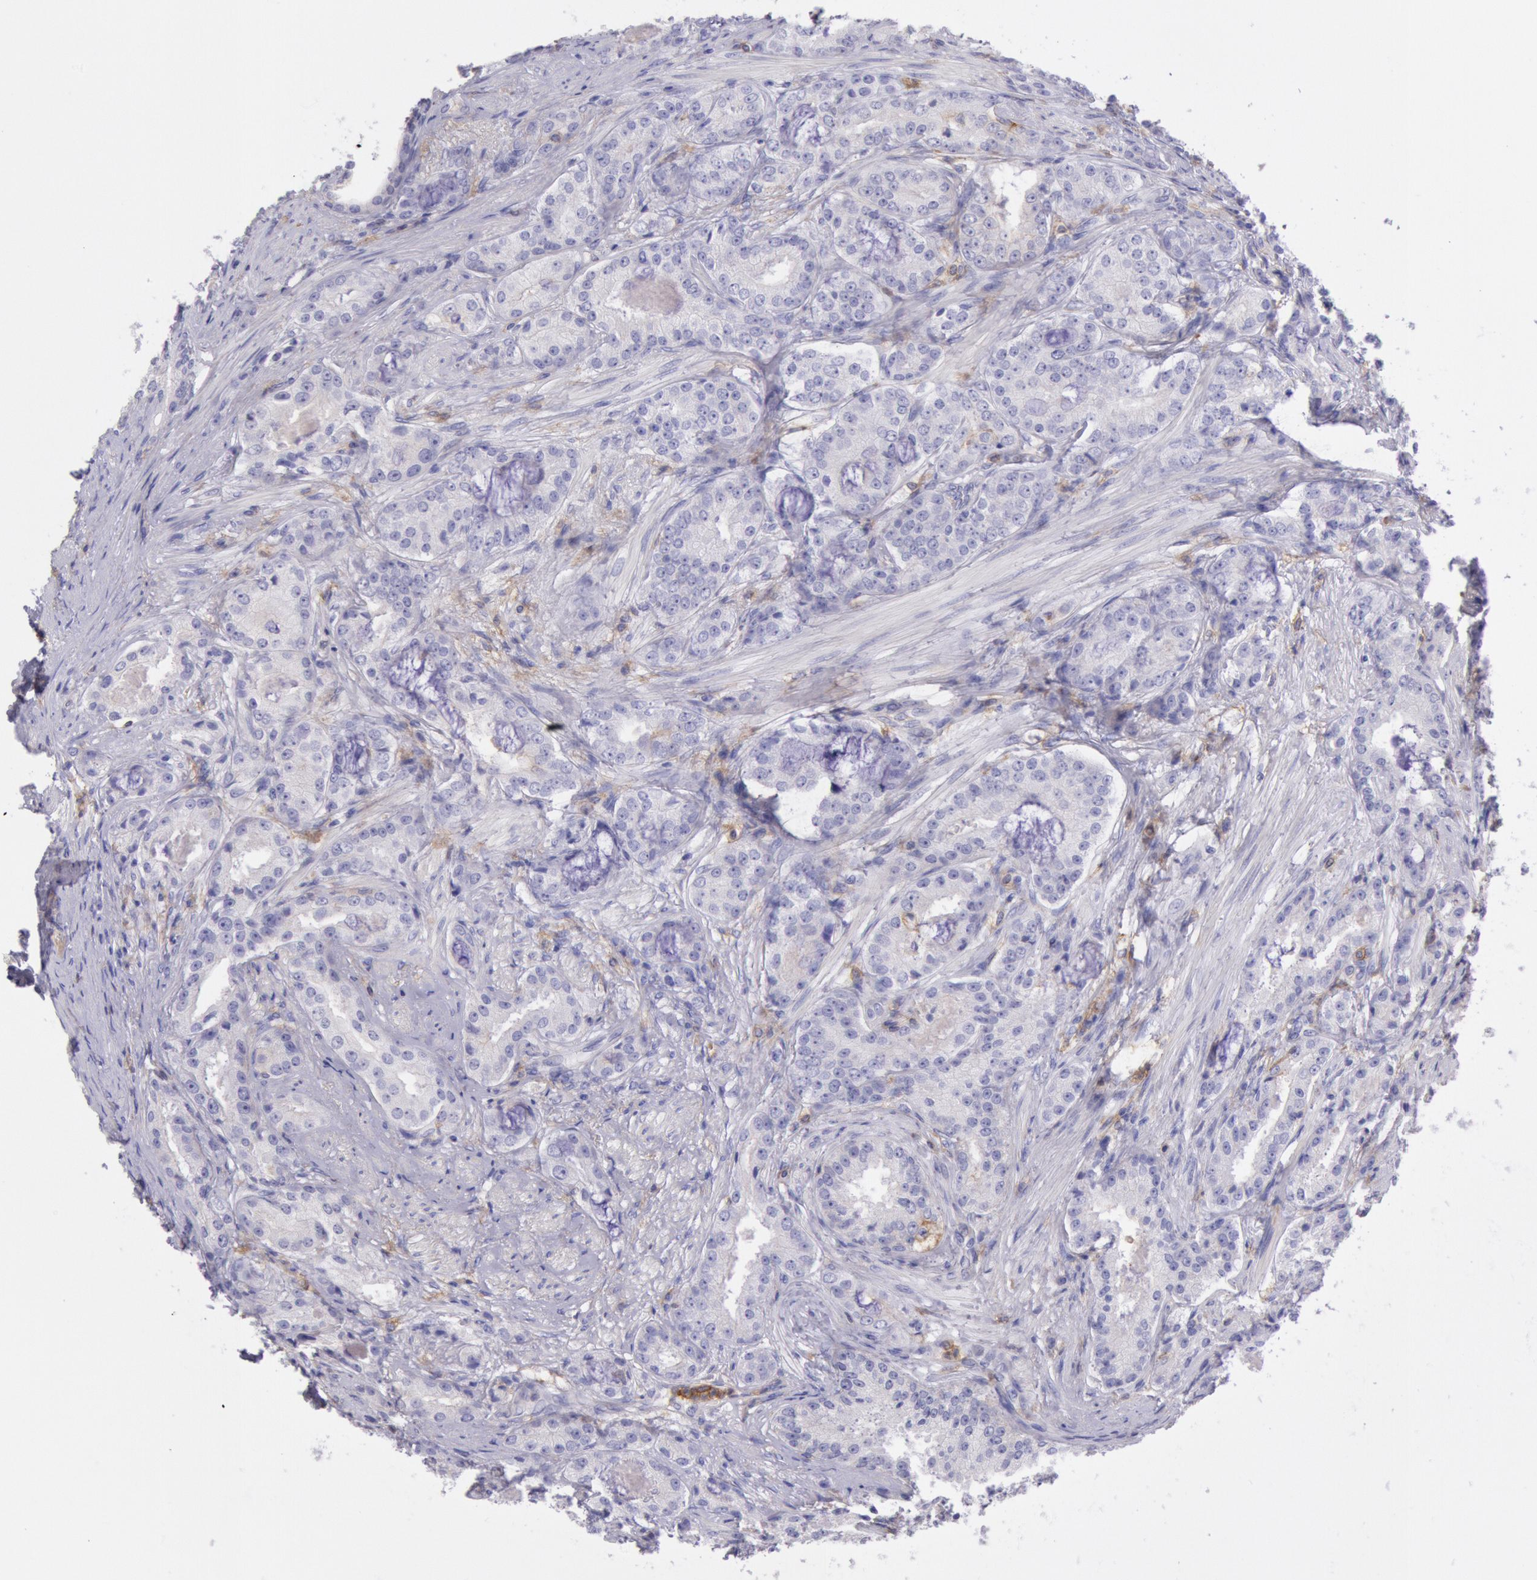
{"staining": {"intensity": "negative", "quantity": "none", "location": "none"}, "tissue": "prostate cancer", "cell_type": "Tumor cells", "image_type": "cancer", "snomed": [{"axis": "morphology", "description": "Adenocarcinoma, Medium grade"}, {"axis": "topography", "description": "Prostate"}], "caption": "Tumor cells are negative for protein expression in human prostate cancer (medium-grade adenocarcinoma). (IHC, brightfield microscopy, high magnification).", "gene": "LYN", "patient": {"sex": "male", "age": 72}}